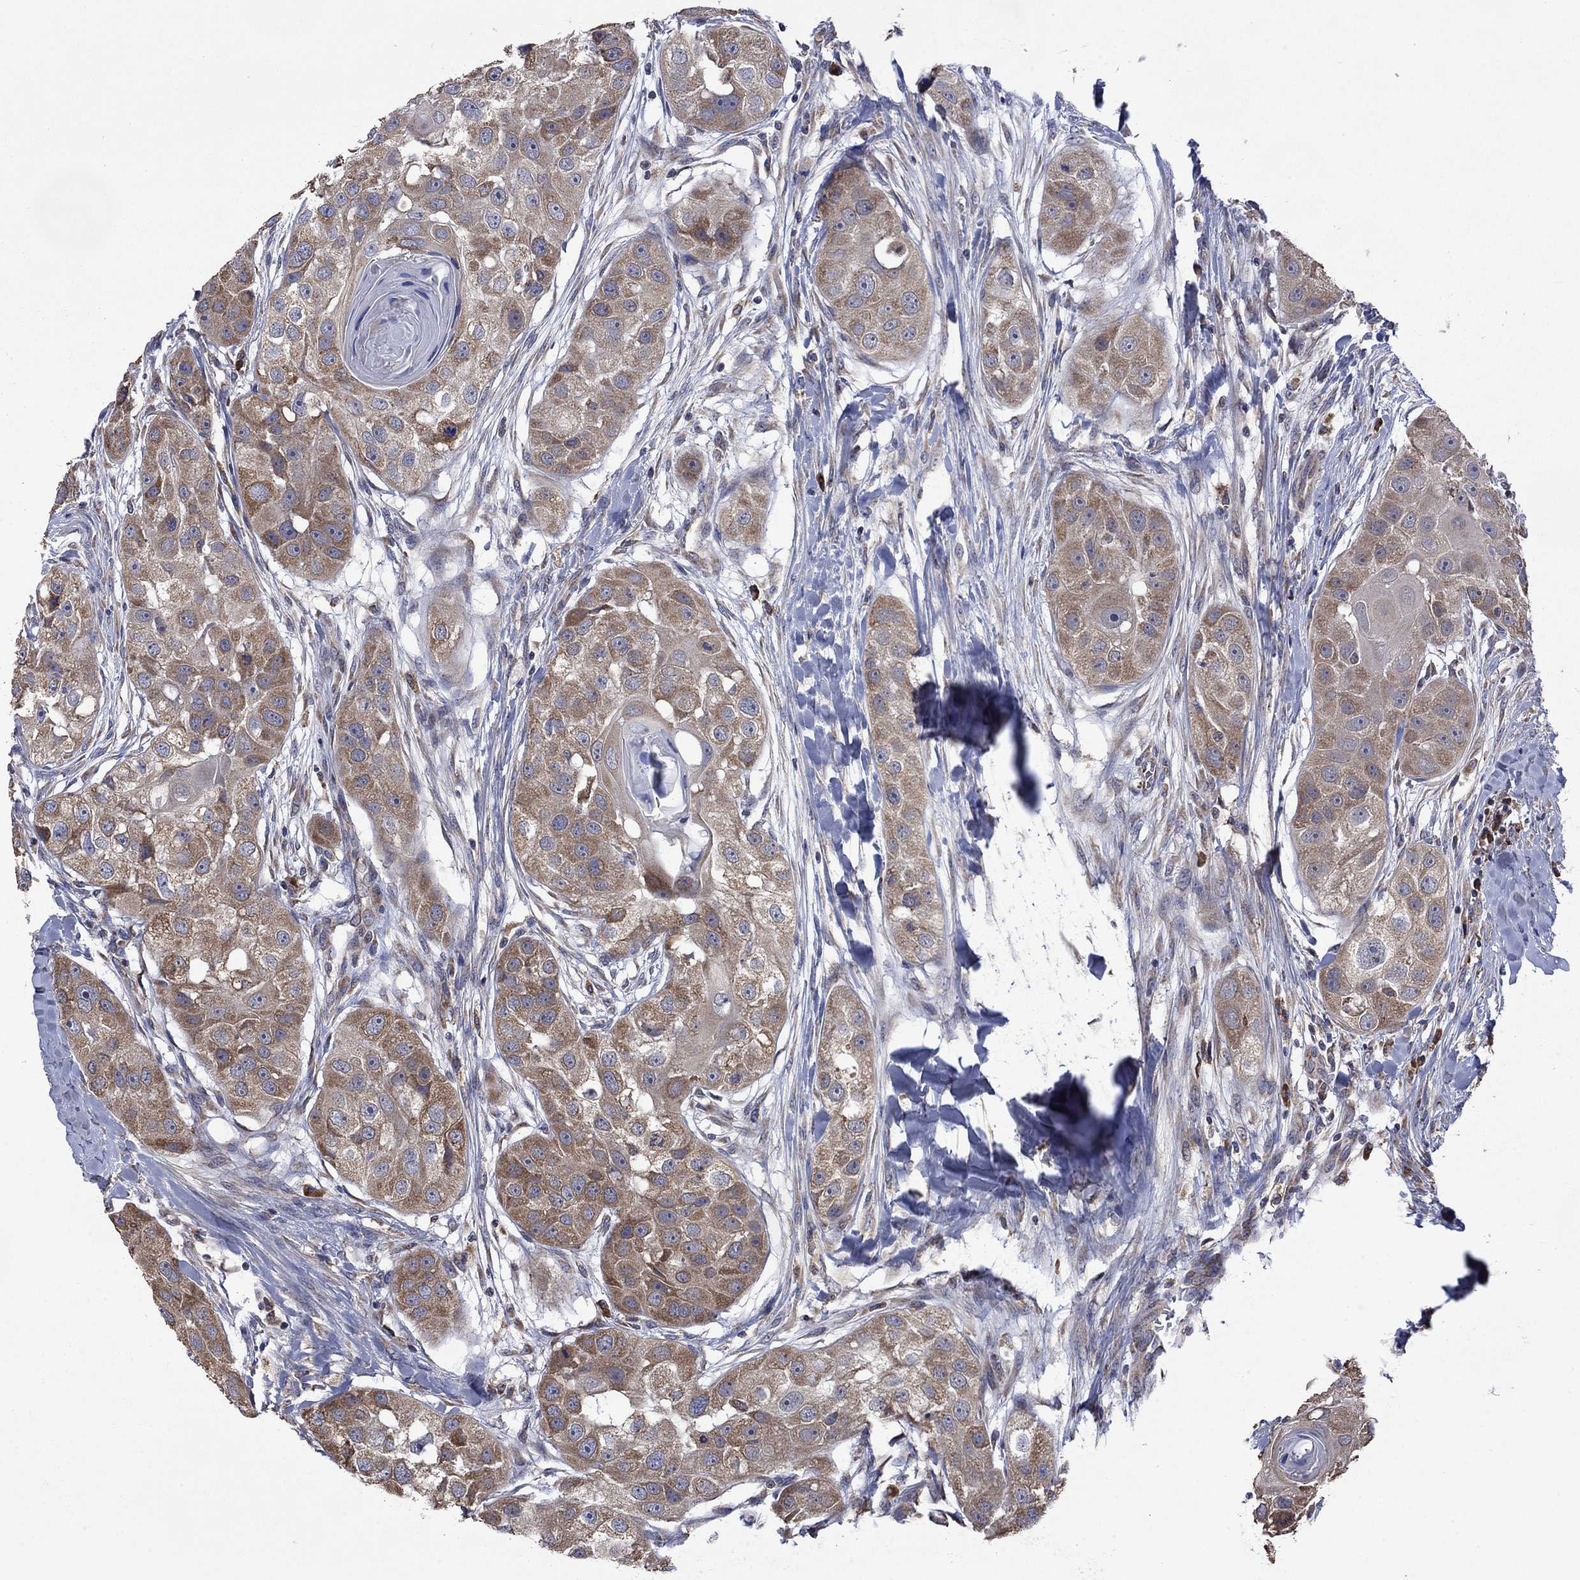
{"staining": {"intensity": "moderate", "quantity": ">75%", "location": "cytoplasmic/membranous"}, "tissue": "head and neck cancer", "cell_type": "Tumor cells", "image_type": "cancer", "snomed": [{"axis": "morphology", "description": "Normal tissue, NOS"}, {"axis": "morphology", "description": "Squamous cell carcinoma, NOS"}, {"axis": "topography", "description": "Skeletal muscle"}, {"axis": "topography", "description": "Head-Neck"}], "caption": "A high-resolution photomicrograph shows IHC staining of squamous cell carcinoma (head and neck), which exhibits moderate cytoplasmic/membranous staining in about >75% of tumor cells.", "gene": "FURIN", "patient": {"sex": "male", "age": 51}}